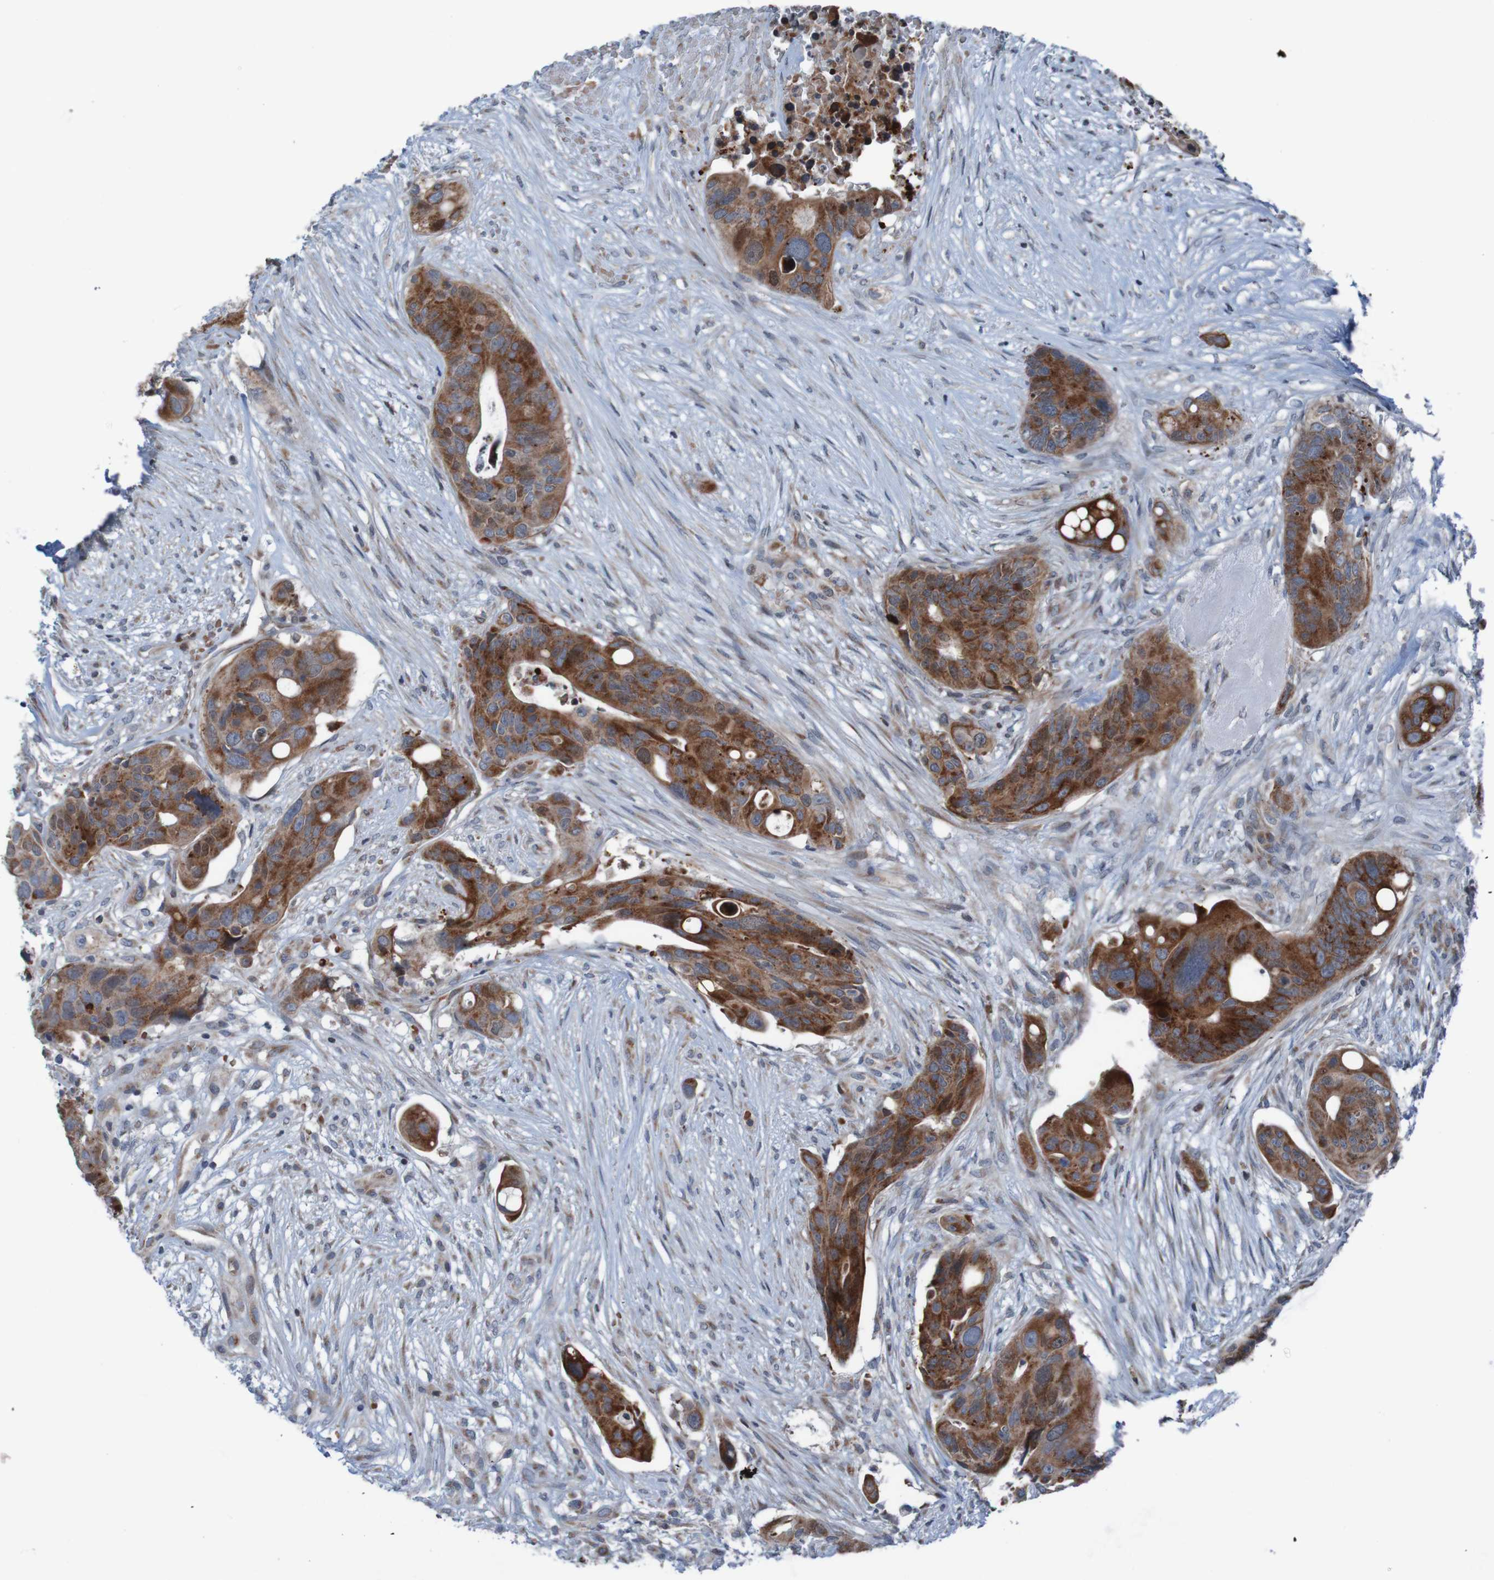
{"staining": {"intensity": "strong", "quantity": ">75%", "location": "cytoplasmic/membranous"}, "tissue": "colorectal cancer", "cell_type": "Tumor cells", "image_type": "cancer", "snomed": [{"axis": "morphology", "description": "Adenocarcinoma, NOS"}, {"axis": "topography", "description": "Colon"}], "caption": "Strong cytoplasmic/membranous protein staining is identified in approximately >75% of tumor cells in adenocarcinoma (colorectal).", "gene": "UNG", "patient": {"sex": "female", "age": 57}}